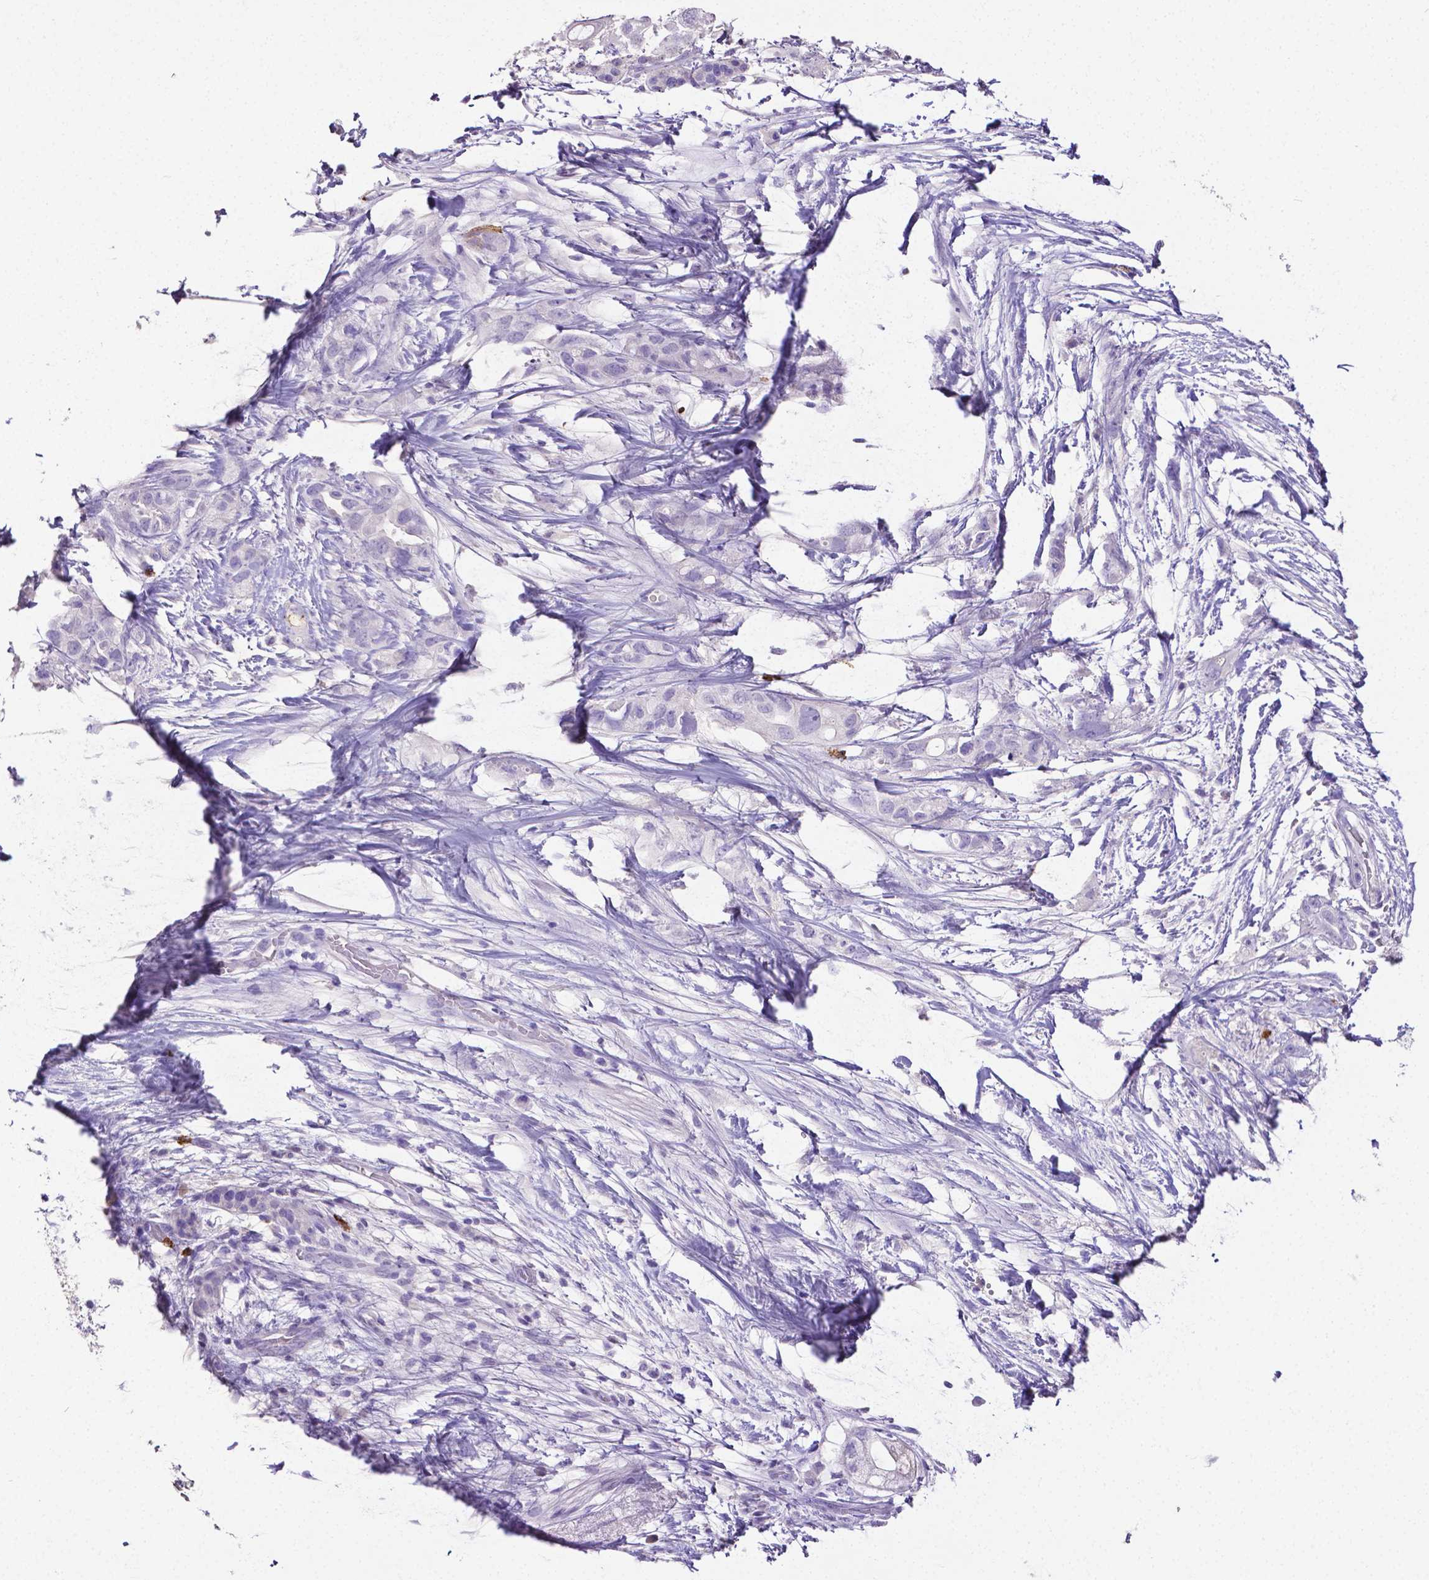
{"staining": {"intensity": "negative", "quantity": "none", "location": "none"}, "tissue": "pancreatic cancer", "cell_type": "Tumor cells", "image_type": "cancer", "snomed": [{"axis": "morphology", "description": "Adenocarcinoma, NOS"}, {"axis": "topography", "description": "Pancreas"}], "caption": "This is a histopathology image of immunohistochemistry (IHC) staining of pancreatic cancer (adenocarcinoma), which shows no expression in tumor cells. The staining is performed using DAB (3,3'-diaminobenzidine) brown chromogen with nuclei counter-stained in using hematoxylin.", "gene": "MMP9", "patient": {"sex": "female", "age": 72}}